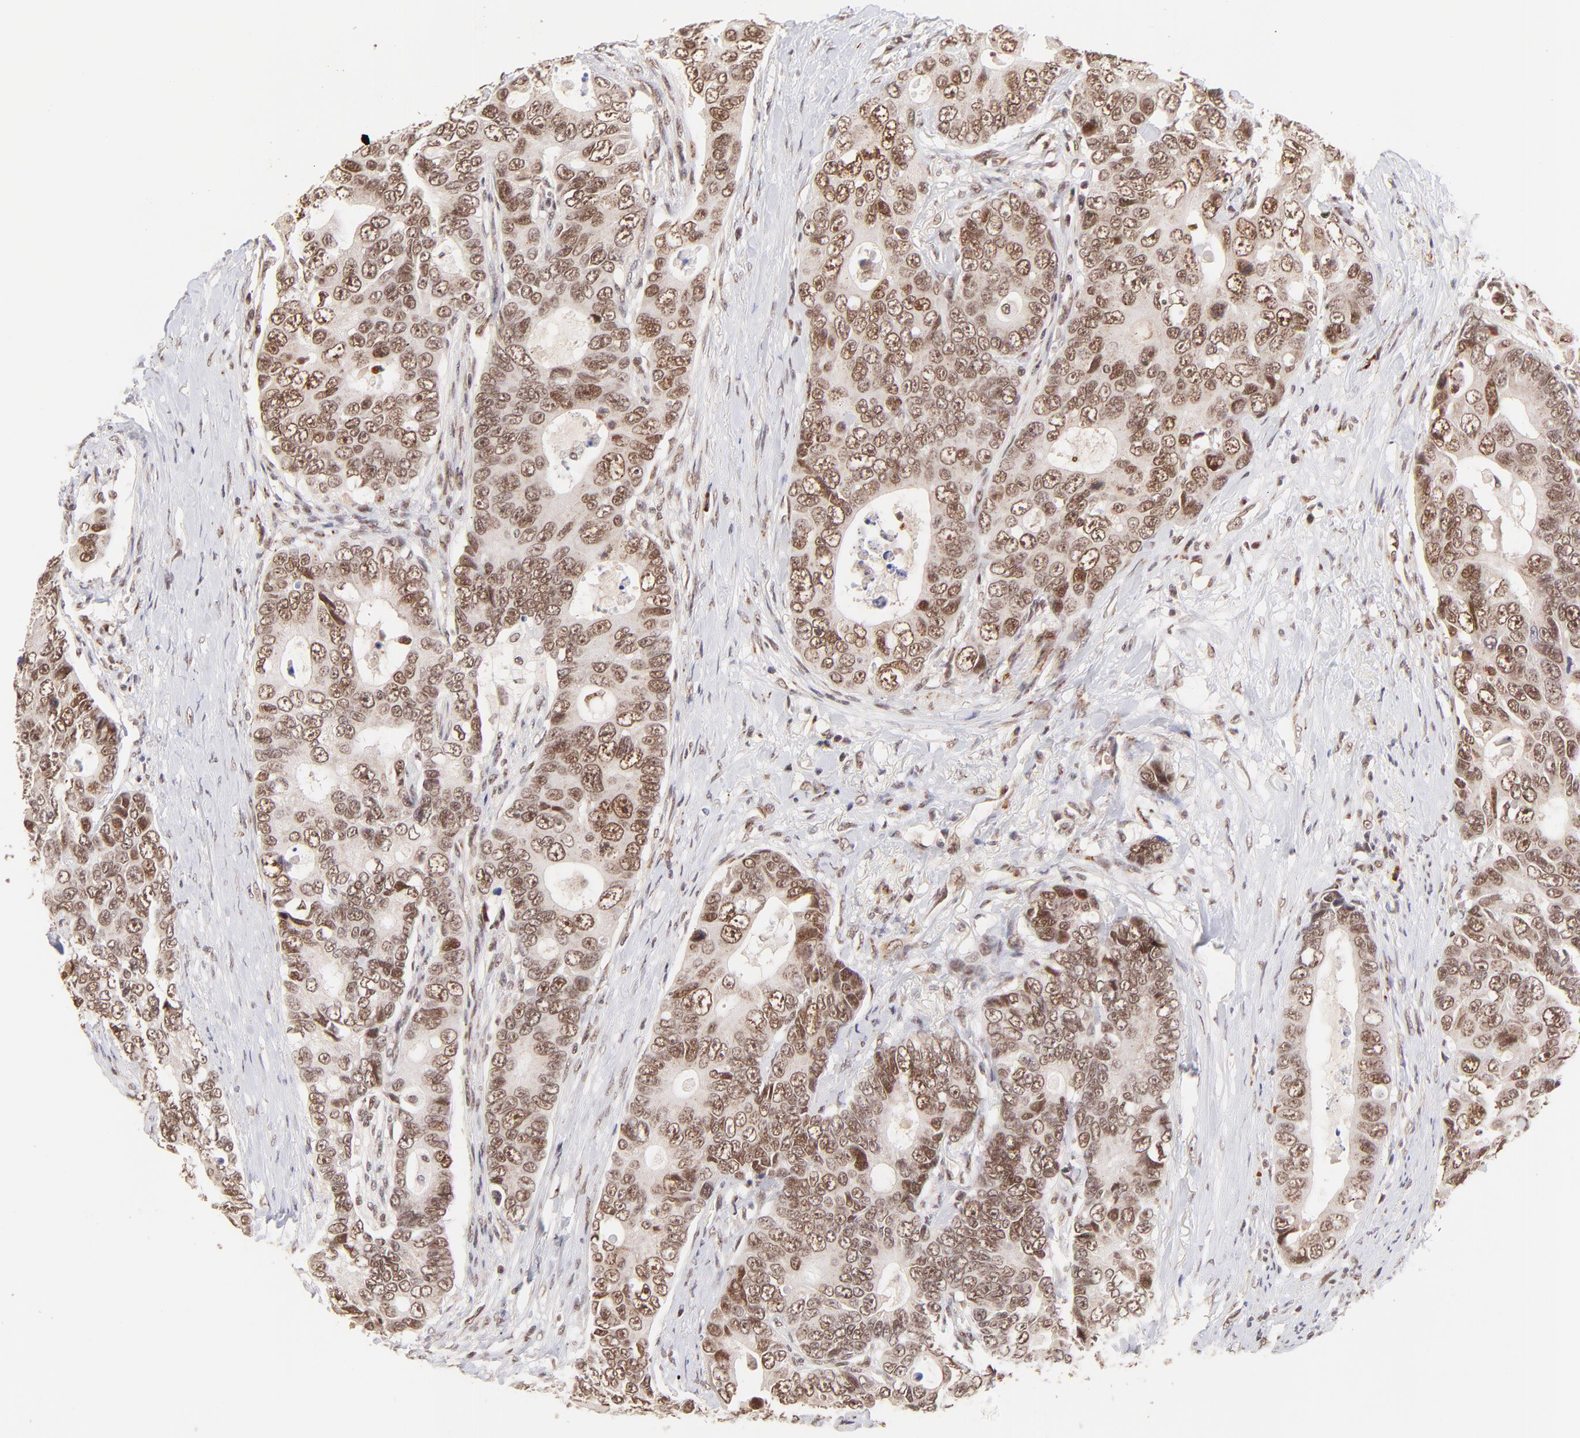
{"staining": {"intensity": "moderate", "quantity": ">75%", "location": "nuclear"}, "tissue": "colorectal cancer", "cell_type": "Tumor cells", "image_type": "cancer", "snomed": [{"axis": "morphology", "description": "Adenocarcinoma, NOS"}, {"axis": "topography", "description": "Rectum"}], "caption": "A histopathology image showing moderate nuclear expression in approximately >75% of tumor cells in colorectal cancer (adenocarcinoma), as visualized by brown immunohistochemical staining.", "gene": "MED12", "patient": {"sex": "female", "age": 67}}